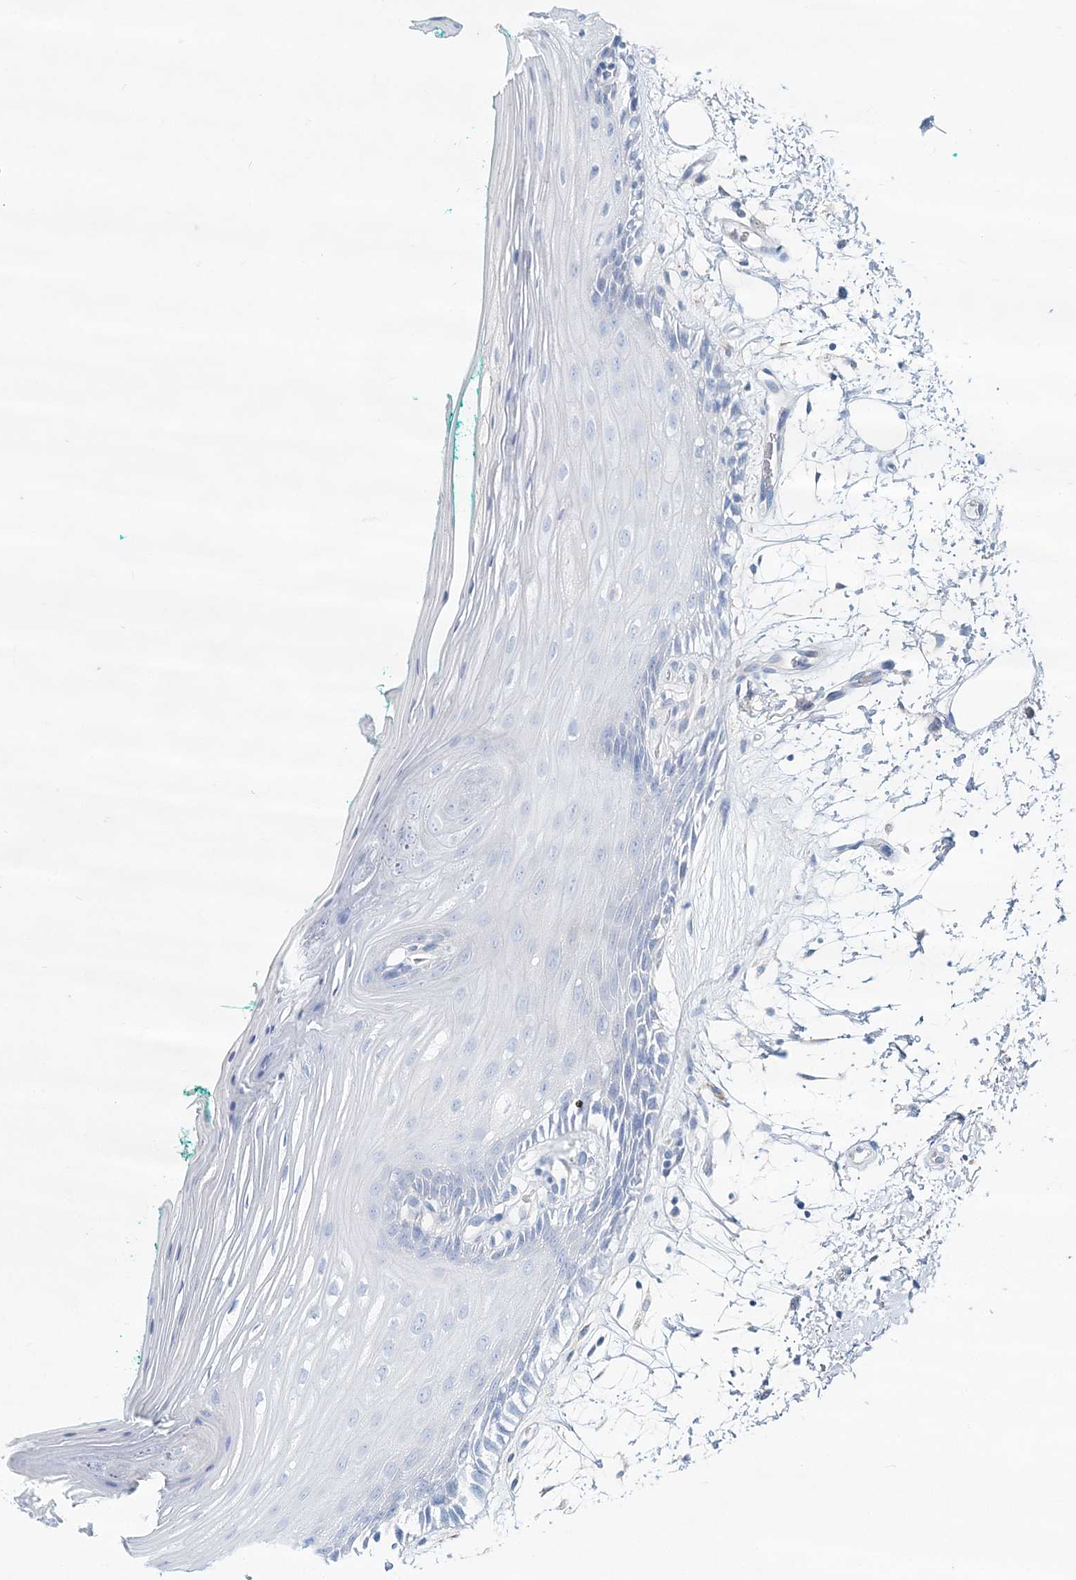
{"staining": {"intensity": "negative", "quantity": "none", "location": "none"}, "tissue": "oral mucosa", "cell_type": "Squamous epithelial cells", "image_type": "normal", "snomed": [{"axis": "morphology", "description": "Normal tissue, NOS"}, {"axis": "topography", "description": "Skeletal muscle"}, {"axis": "topography", "description": "Oral tissue"}, {"axis": "topography", "description": "Peripheral nerve tissue"}], "caption": "DAB immunohistochemical staining of unremarkable oral mucosa exhibits no significant positivity in squamous epithelial cells.", "gene": "ADGRL1", "patient": {"sex": "female", "age": 84}}